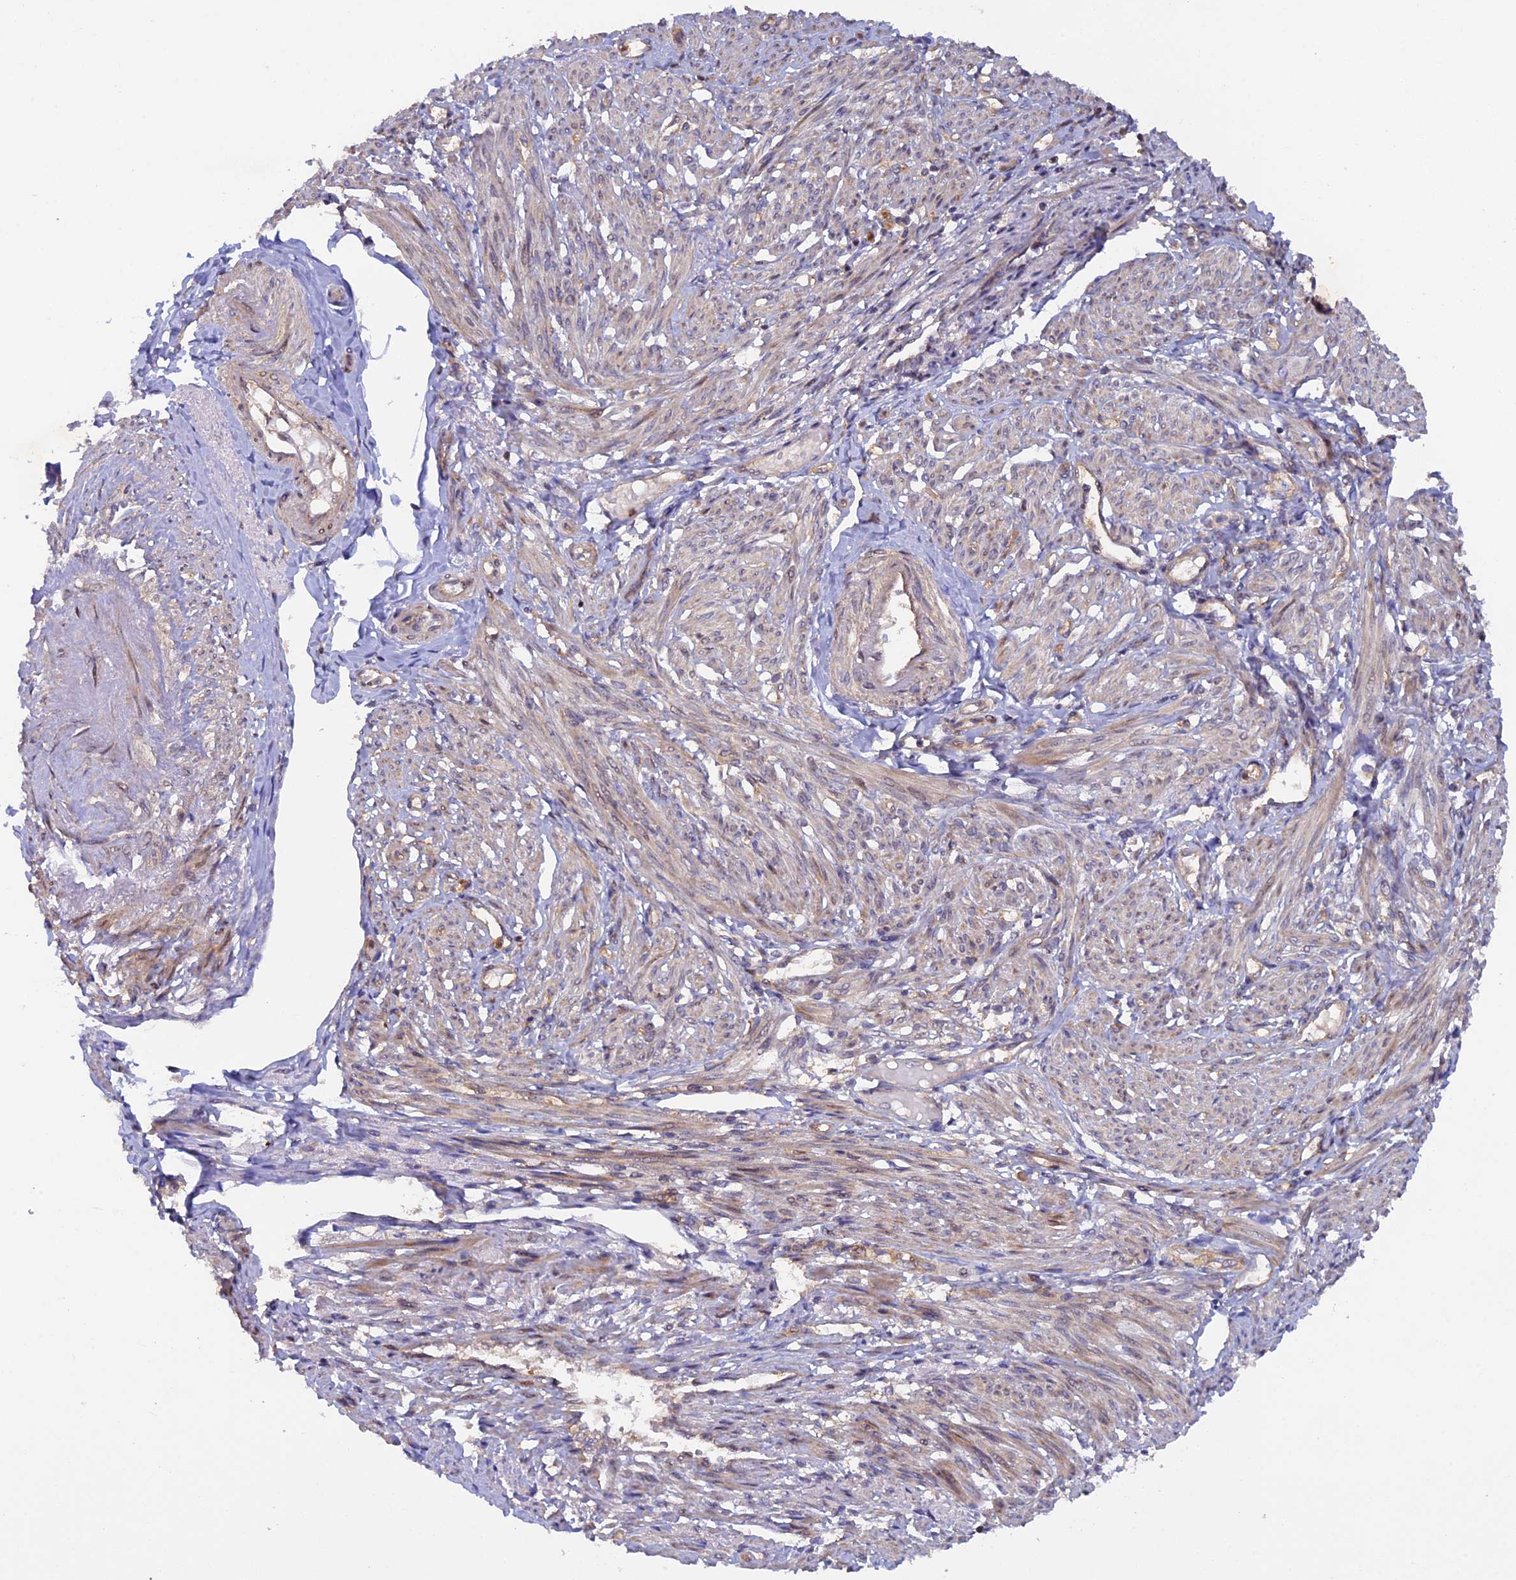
{"staining": {"intensity": "weak", "quantity": "<25%", "location": "cytoplasmic/membranous"}, "tissue": "smooth muscle", "cell_type": "Smooth muscle cells", "image_type": "normal", "snomed": [{"axis": "morphology", "description": "Normal tissue, NOS"}, {"axis": "topography", "description": "Smooth muscle"}], "caption": "IHC of unremarkable human smooth muscle demonstrates no staining in smooth muscle cells. The staining was performed using DAB to visualize the protein expression in brown, while the nuclei were stained in blue with hematoxylin (Magnification: 20x).", "gene": "FERMT1", "patient": {"sex": "female", "age": 39}}